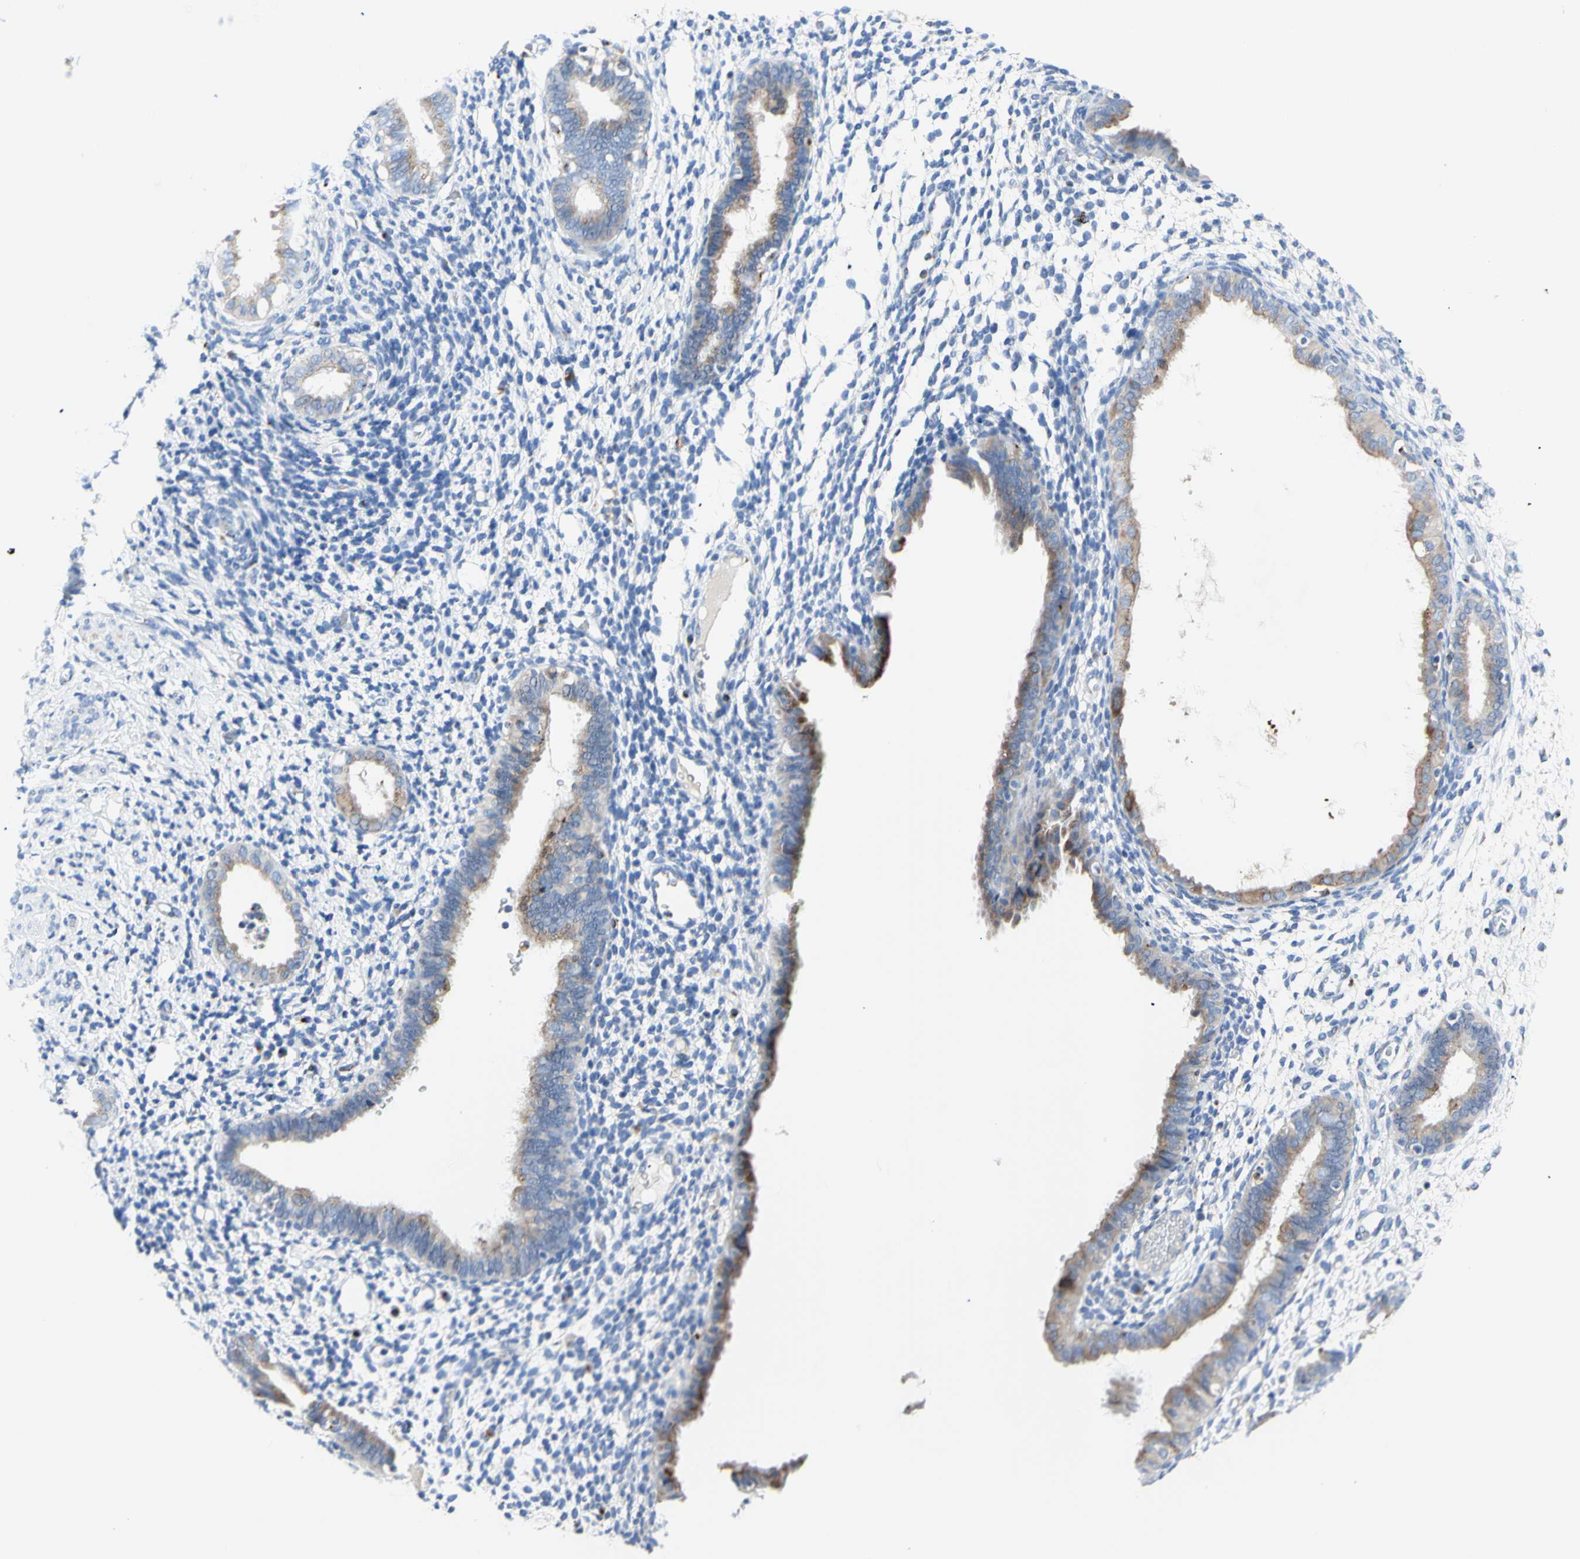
{"staining": {"intensity": "weak", "quantity": "<25%", "location": "cytoplasmic/membranous"}, "tissue": "endometrium", "cell_type": "Cells in endometrial stroma", "image_type": "normal", "snomed": [{"axis": "morphology", "description": "Normal tissue, NOS"}, {"axis": "topography", "description": "Endometrium"}], "caption": "A high-resolution micrograph shows immunohistochemistry (IHC) staining of normal endometrium, which shows no significant expression in cells in endometrial stroma. (IHC, brightfield microscopy, high magnification).", "gene": "GALNT2", "patient": {"sex": "female", "age": 61}}